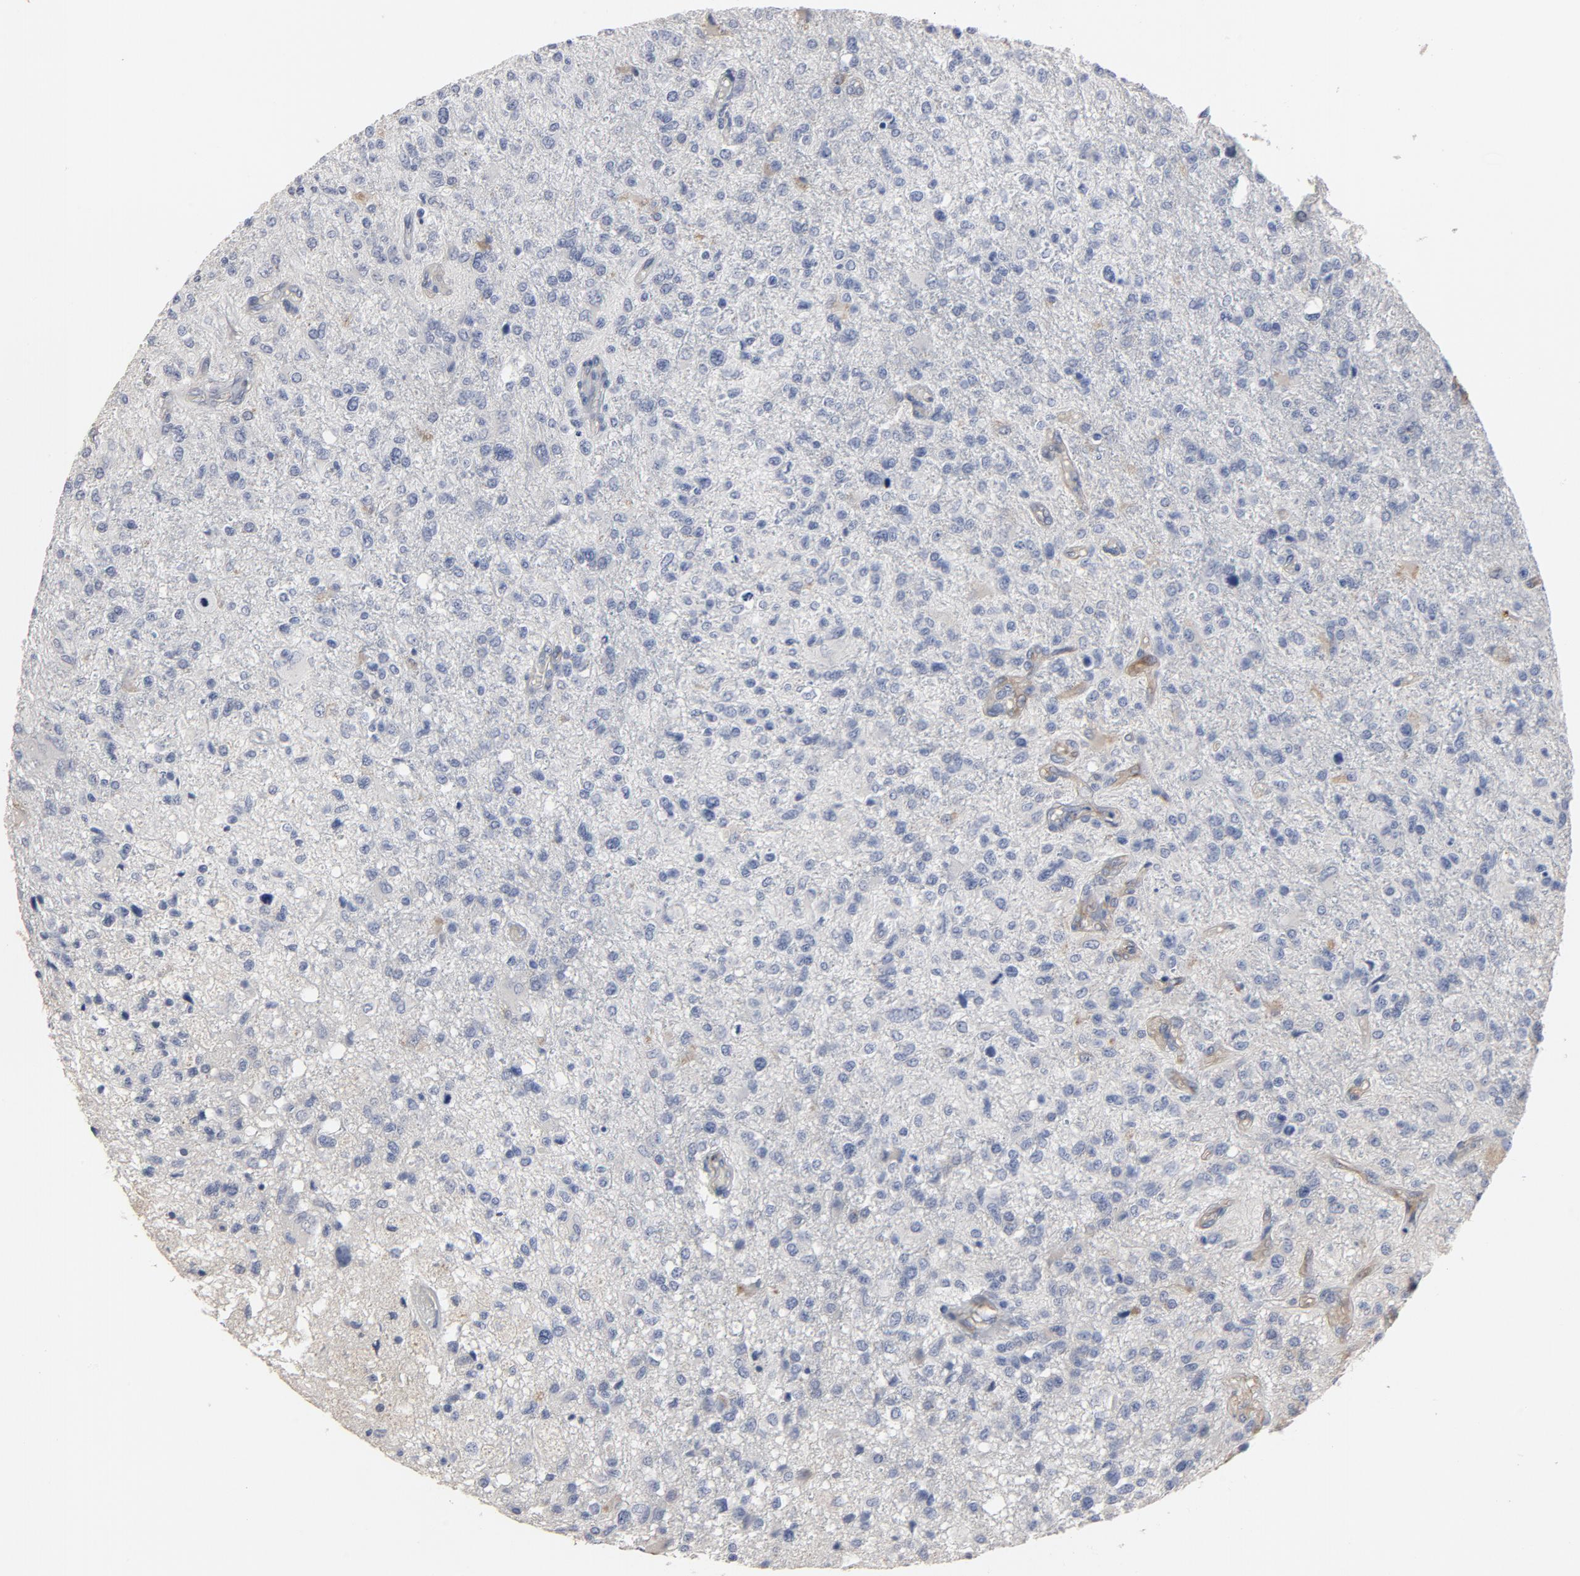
{"staining": {"intensity": "negative", "quantity": "none", "location": "none"}, "tissue": "glioma", "cell_type": "Tumor cells", "image_type": "cancer", "snomed": [{"axis": "morphology", "description": "Glioma, malignant, High grade"}, {"axis": "topography", "description": "Cerebral cortex"}], "caption": "IHC micrograph of malignant glioma (high-grade) stained for a protein (brown), which reveals no staining in tumor cells. (Stains: DAB (3,3'-diaminobenzidine) immunohistochemistry (IHC) with hematoxylin counter stain, Microscopy: brightfield microscopy at high magnification).", "gene": "KDR", "patient": {"sex": "male", "age": 76}}